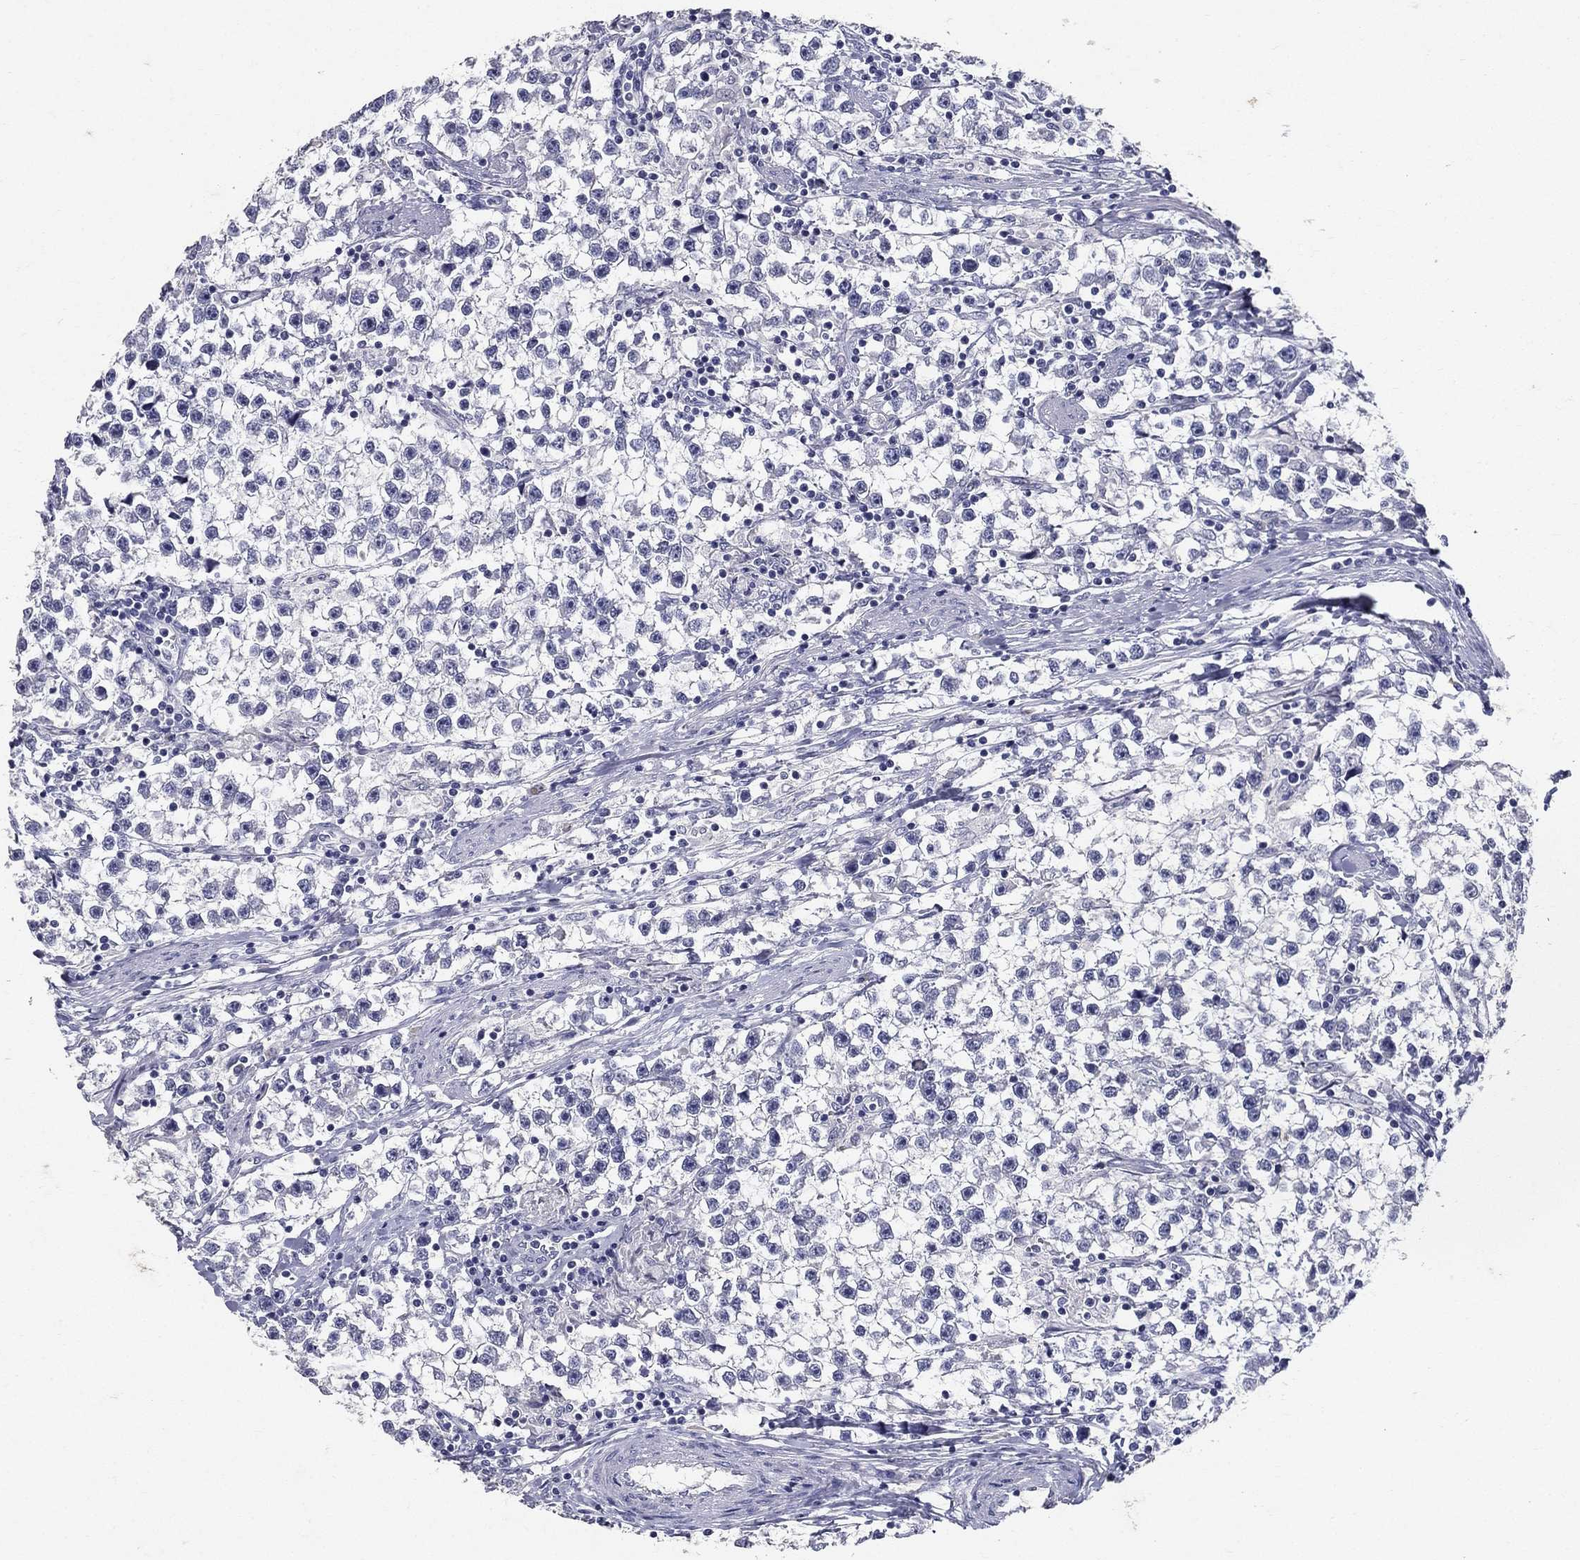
{"staining": {"intensity": "negative", "quantity": "none", "location": "none"}, "tissue": "testis cancer", "cell_type": "Tumor cells", "image_type": "cancer", "snomed": [{"axis": "morphology", "description": "Seminoma, NOS"}, {"axis": "topography", "description": "Testis"}], "caption": "An IHC photomicrograph of testis seminoma is shown. There is no staining in tumor cells of testis seminoma. Brightfield microscopy of IHC stained with DAB (brown) and hematoxylin (blue), captured at high magnification.", "gene": "POMC", "patient": {"sex": "male", "age": 59}}